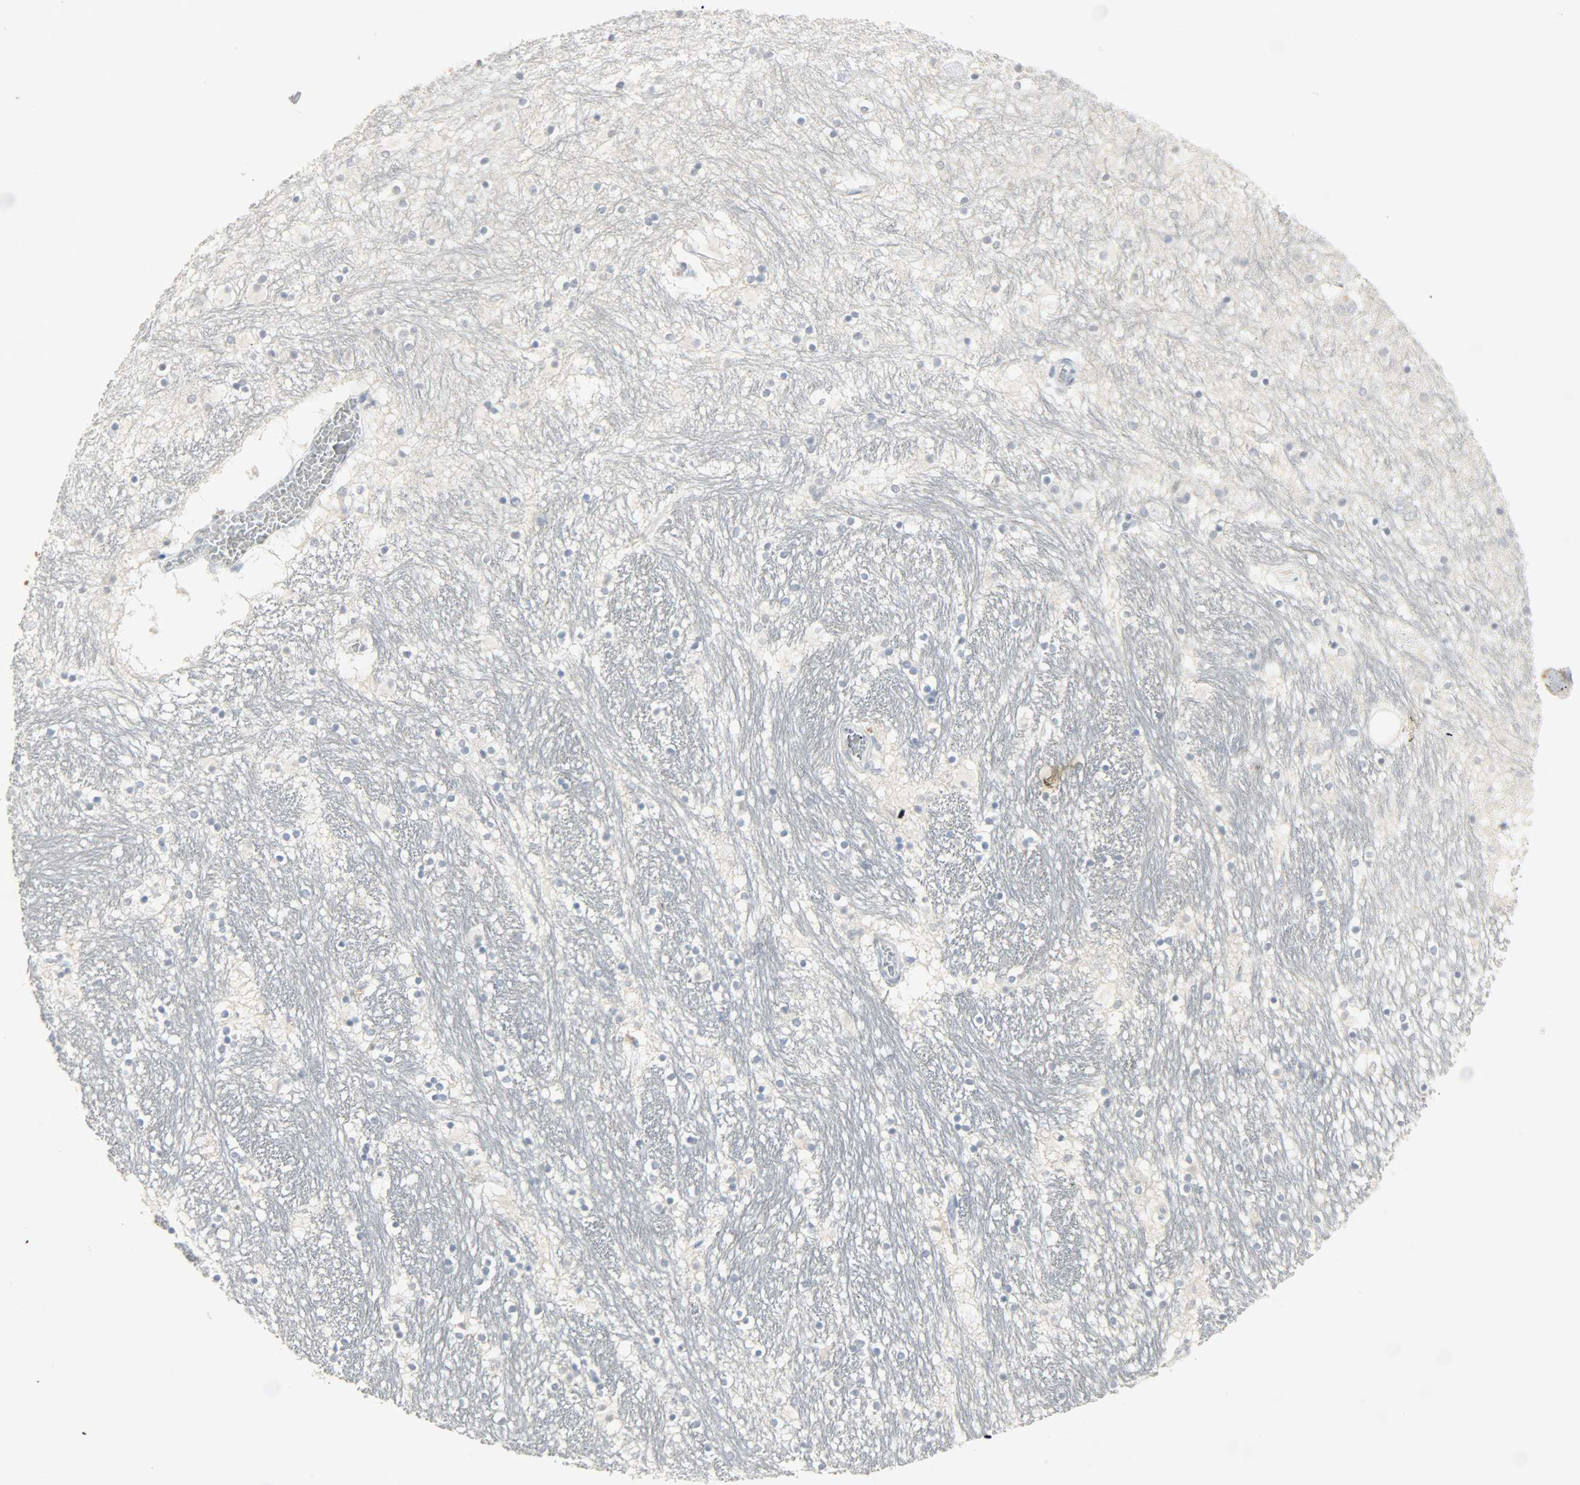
{"staining": {"intensity": "moderate", "quantity": "<25%", "location": "cytoplasmic/membranous,nuclear"}, "tissue": "hippocampus", "cell_type": "Glial cells", "image_type": "normal", "snomed": [{"axis": "morphology", "description": "Normal tissue, NOS"}, {"axis": "topography", "description": "Hippocampus"}], "caption": "Hippocampus was stained to show a protein in brown. There is low levels of moderate cytoplasmic/membranous,nuclear expression in about <25% of glial cells. (DAB IHC with brightfield microscopy, high magnification).", "gene": "CAMK4", "patient": {"sex": "male", "age": 45}}